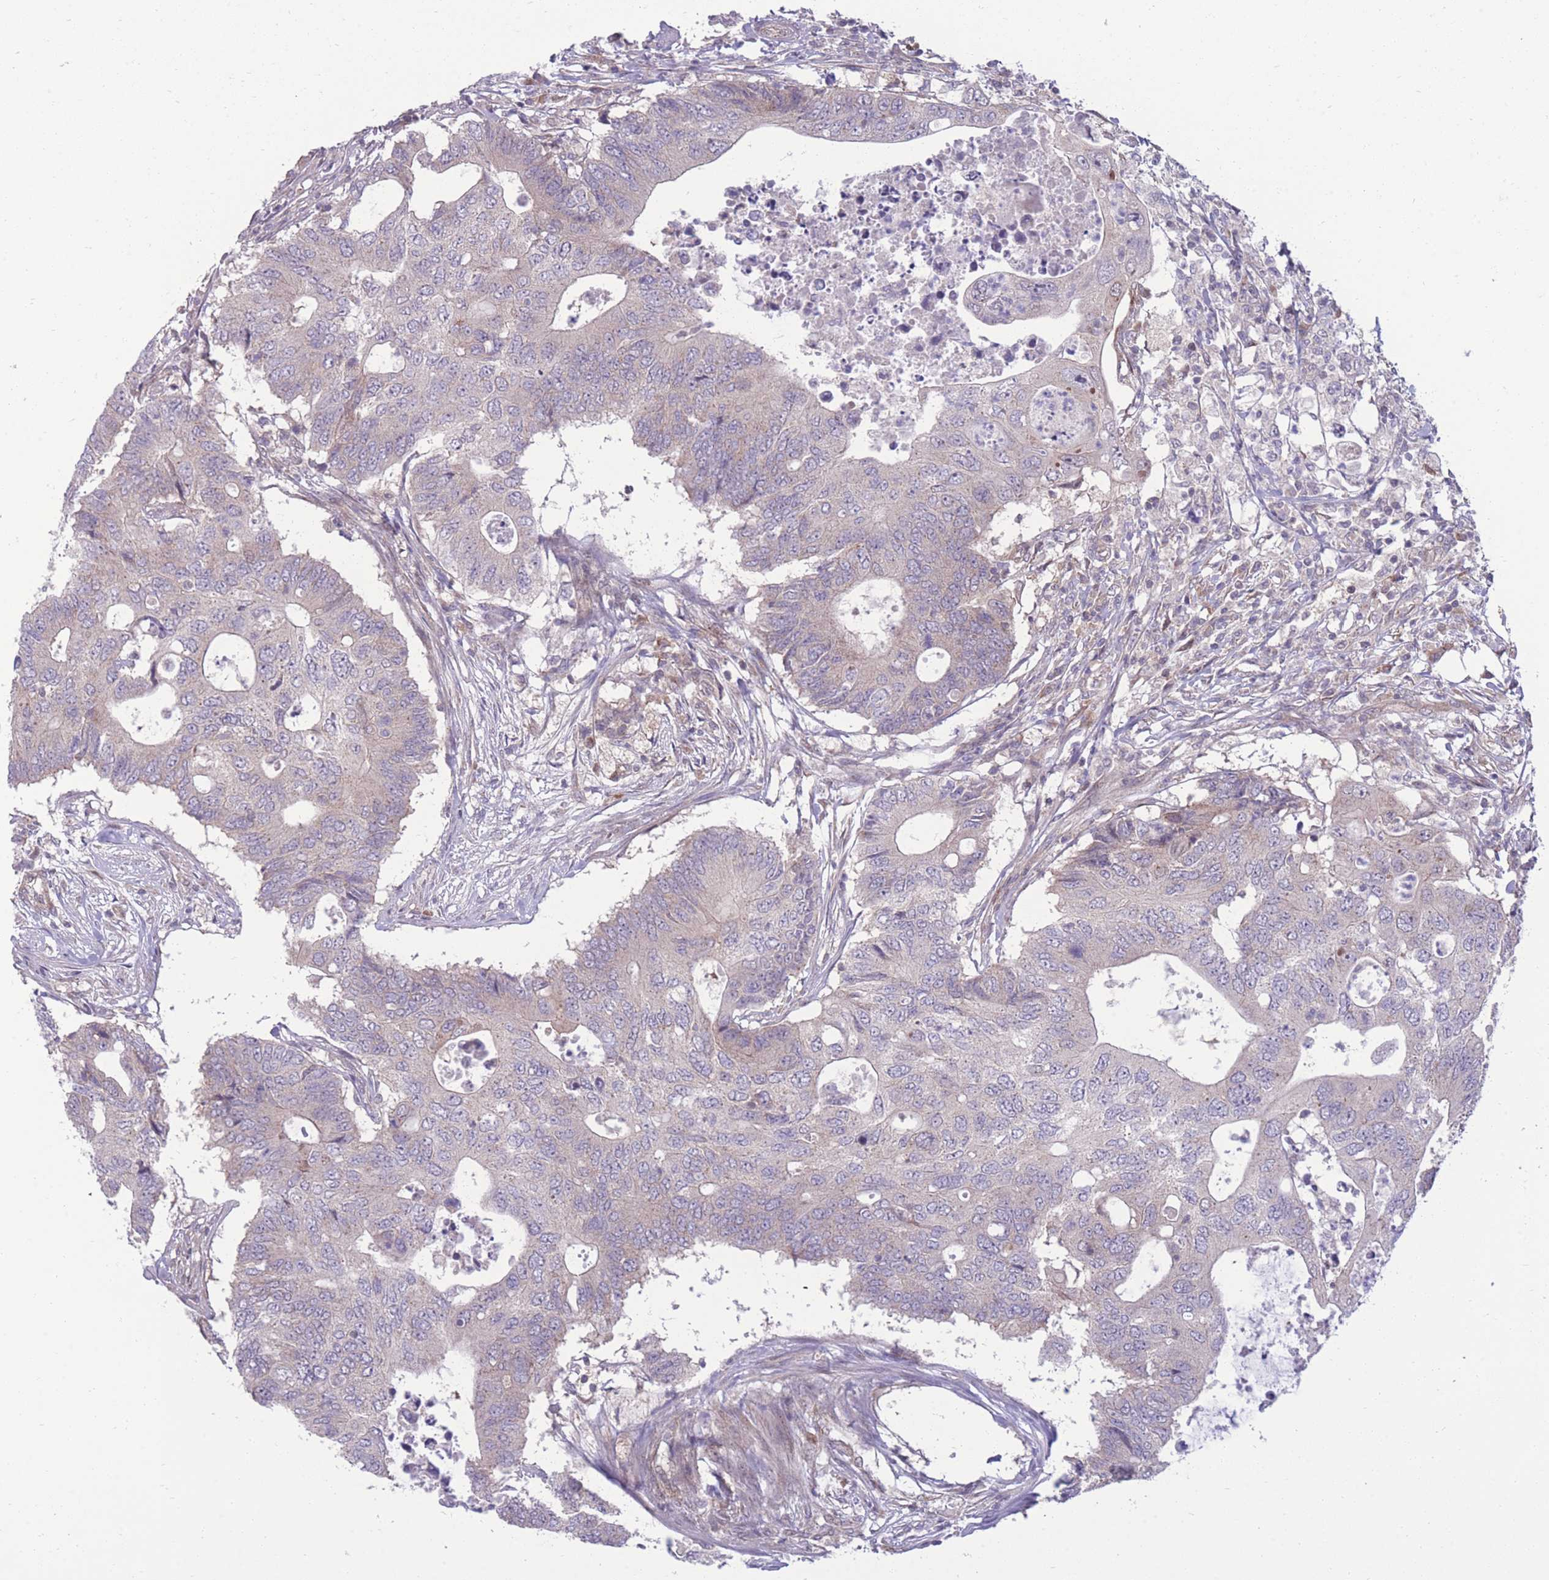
{"staining": {"intensity": "negative", "quantity": "none", "location": "none"}, "tissue": "colorectal cancer", "cell_type": "Tumor cells", "image_type": "cancer", "snomed": [{"axis": "morphology", "description": "Adenocarcinoma, NOS"}, {"axis": "topography", "description": "Colon"}], "caption": "A photomicrograph of colorectal cancer stained for a protein exhibits no brown staining in tumor cells.", "gene": "RIC8A", "patient": {"sex": "male", "age": 71}}